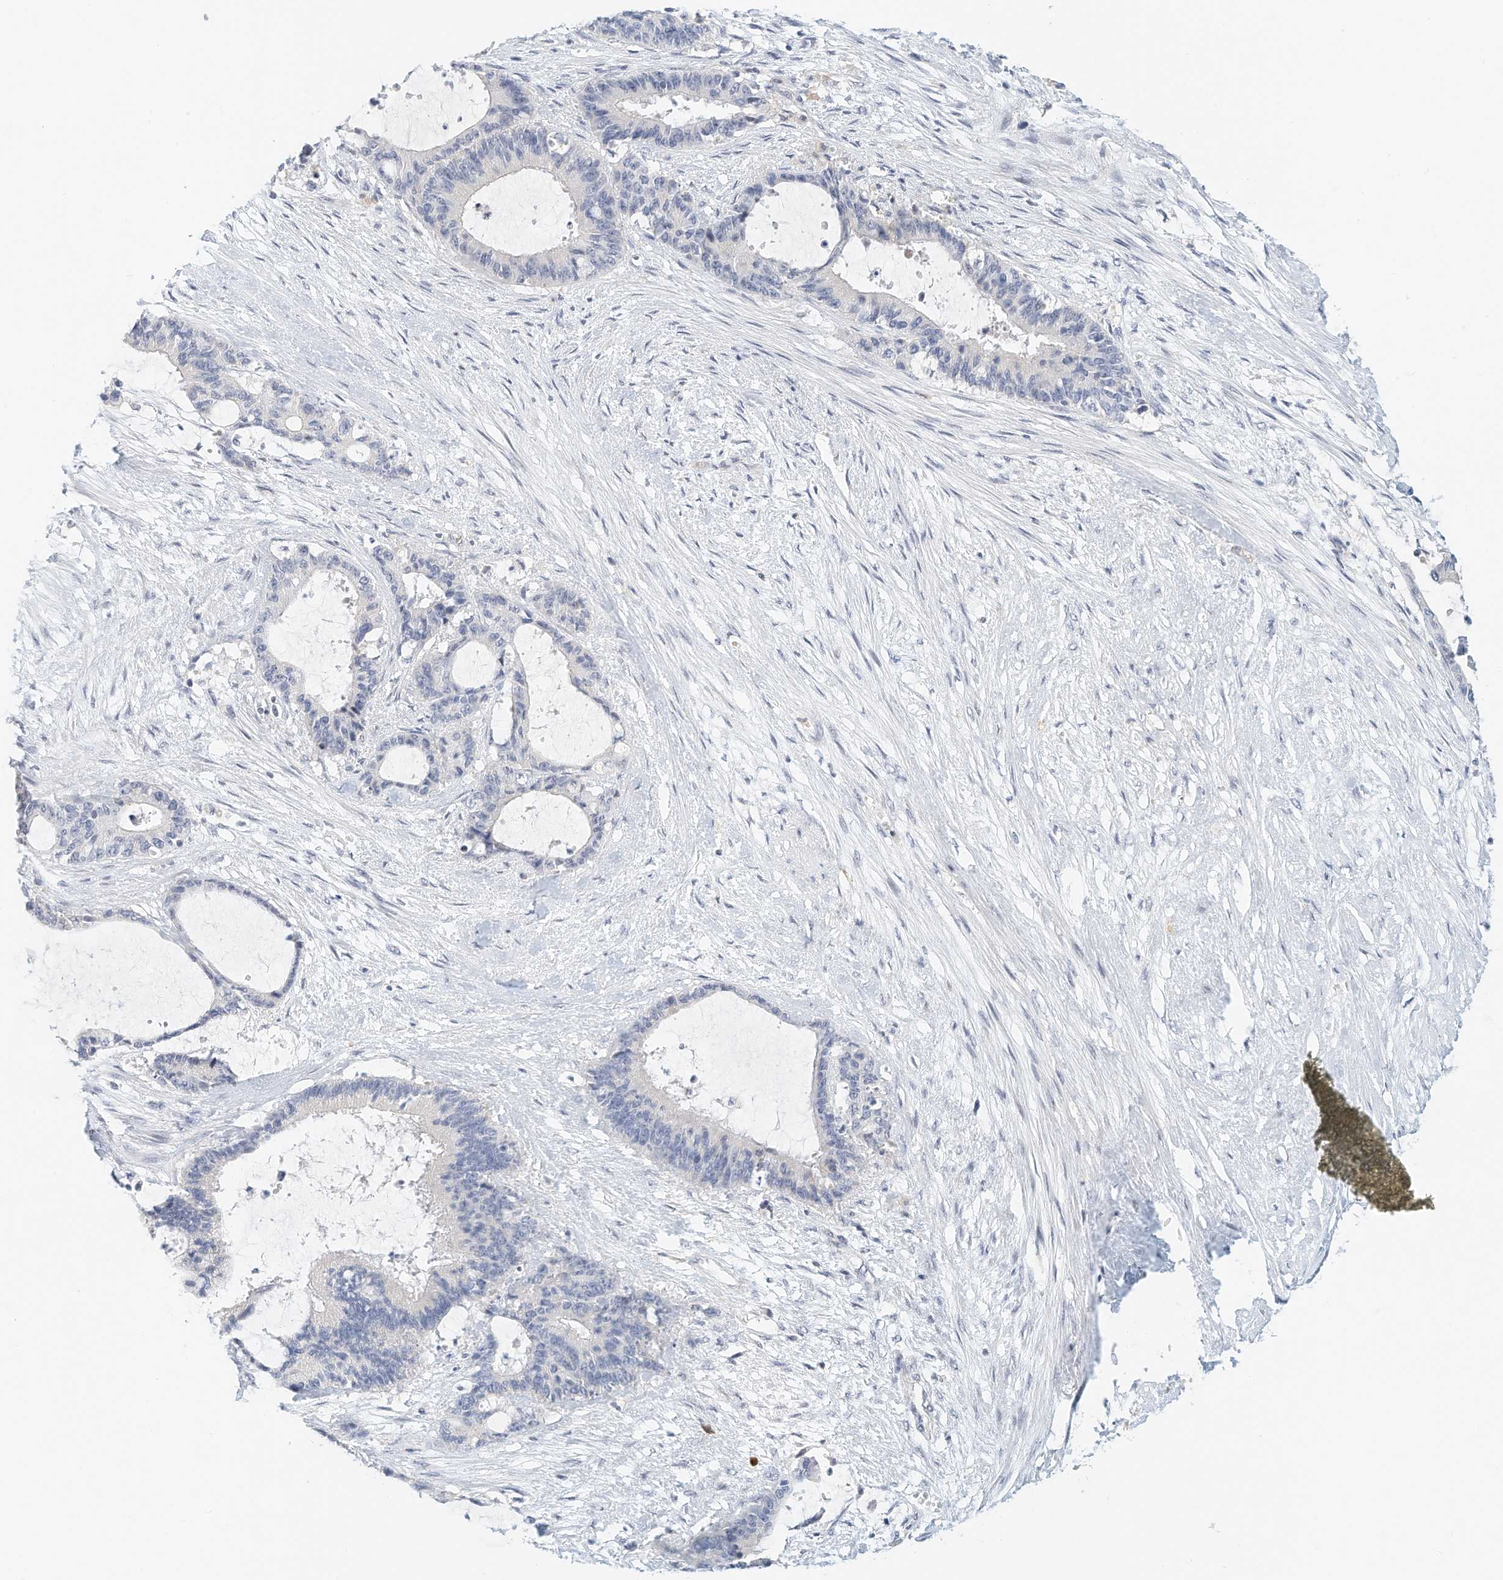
{"staining": {"intensity": "negative", "quantity": "none", "location": "none"}, "tissue": "liver cancer", "cell_type": "Tumor cells", "image_type": "cancer", "snomed": [{"axis": "morphology", "description": "Normal tissue, NOS"}, {"axis": "morphology", "description": "Cholangiocarcinoma"}, {"axis": "topography", "description": "Liver"}, {"axis": "topography", "description": "Peripheral nerve tissue"}], "caption": "Immunohistochemical staining of liver cancer demonstrates no significant expression in tumor cells.", "gene": "MICAL1", "patient": {"sex": "female", "age": 73}}